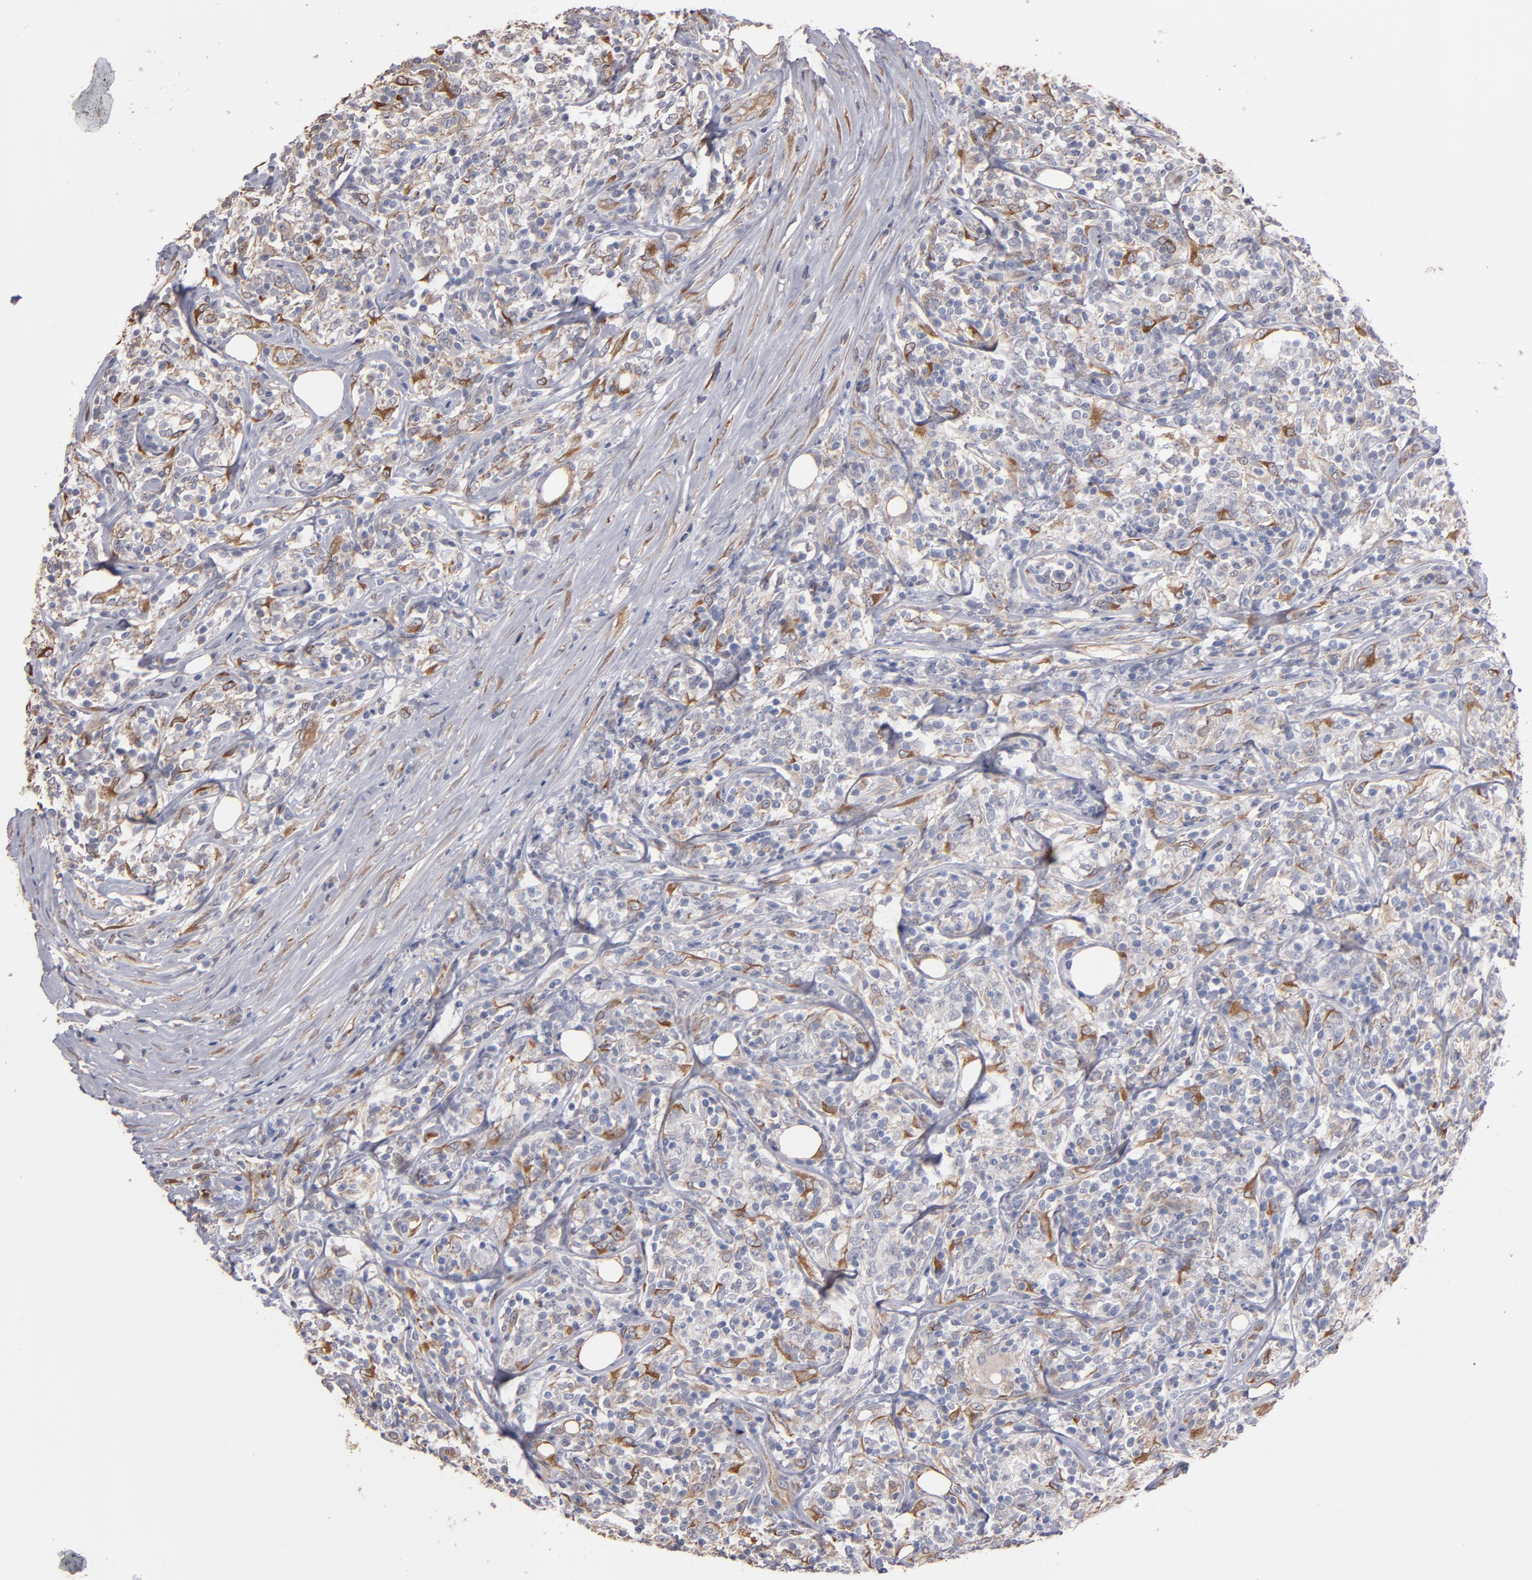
{"staining": {"intensity": "weak", "quantity": ">75%", "location": "cytoplasmic/membranous"}, "tissue": "lymphoma", "cell_type": "Tumor cells", "image_type": "cancer", "snomed": [{"axis": "morphology", "description": "Malignant lymphoma, non-Hodgkin's type, High grade"}, {"axis": "topography", "description": "Lymph node"}], "caption": "Tumor cells exhibit low levels of weak cytoplasmic/membranous expression in approximately >75% of cells in human malignant lymphoma, non-Hodgkin's type (high-grade).", "gene": "PGRMC1", "patient": {"sex": "female", "age": 84}}